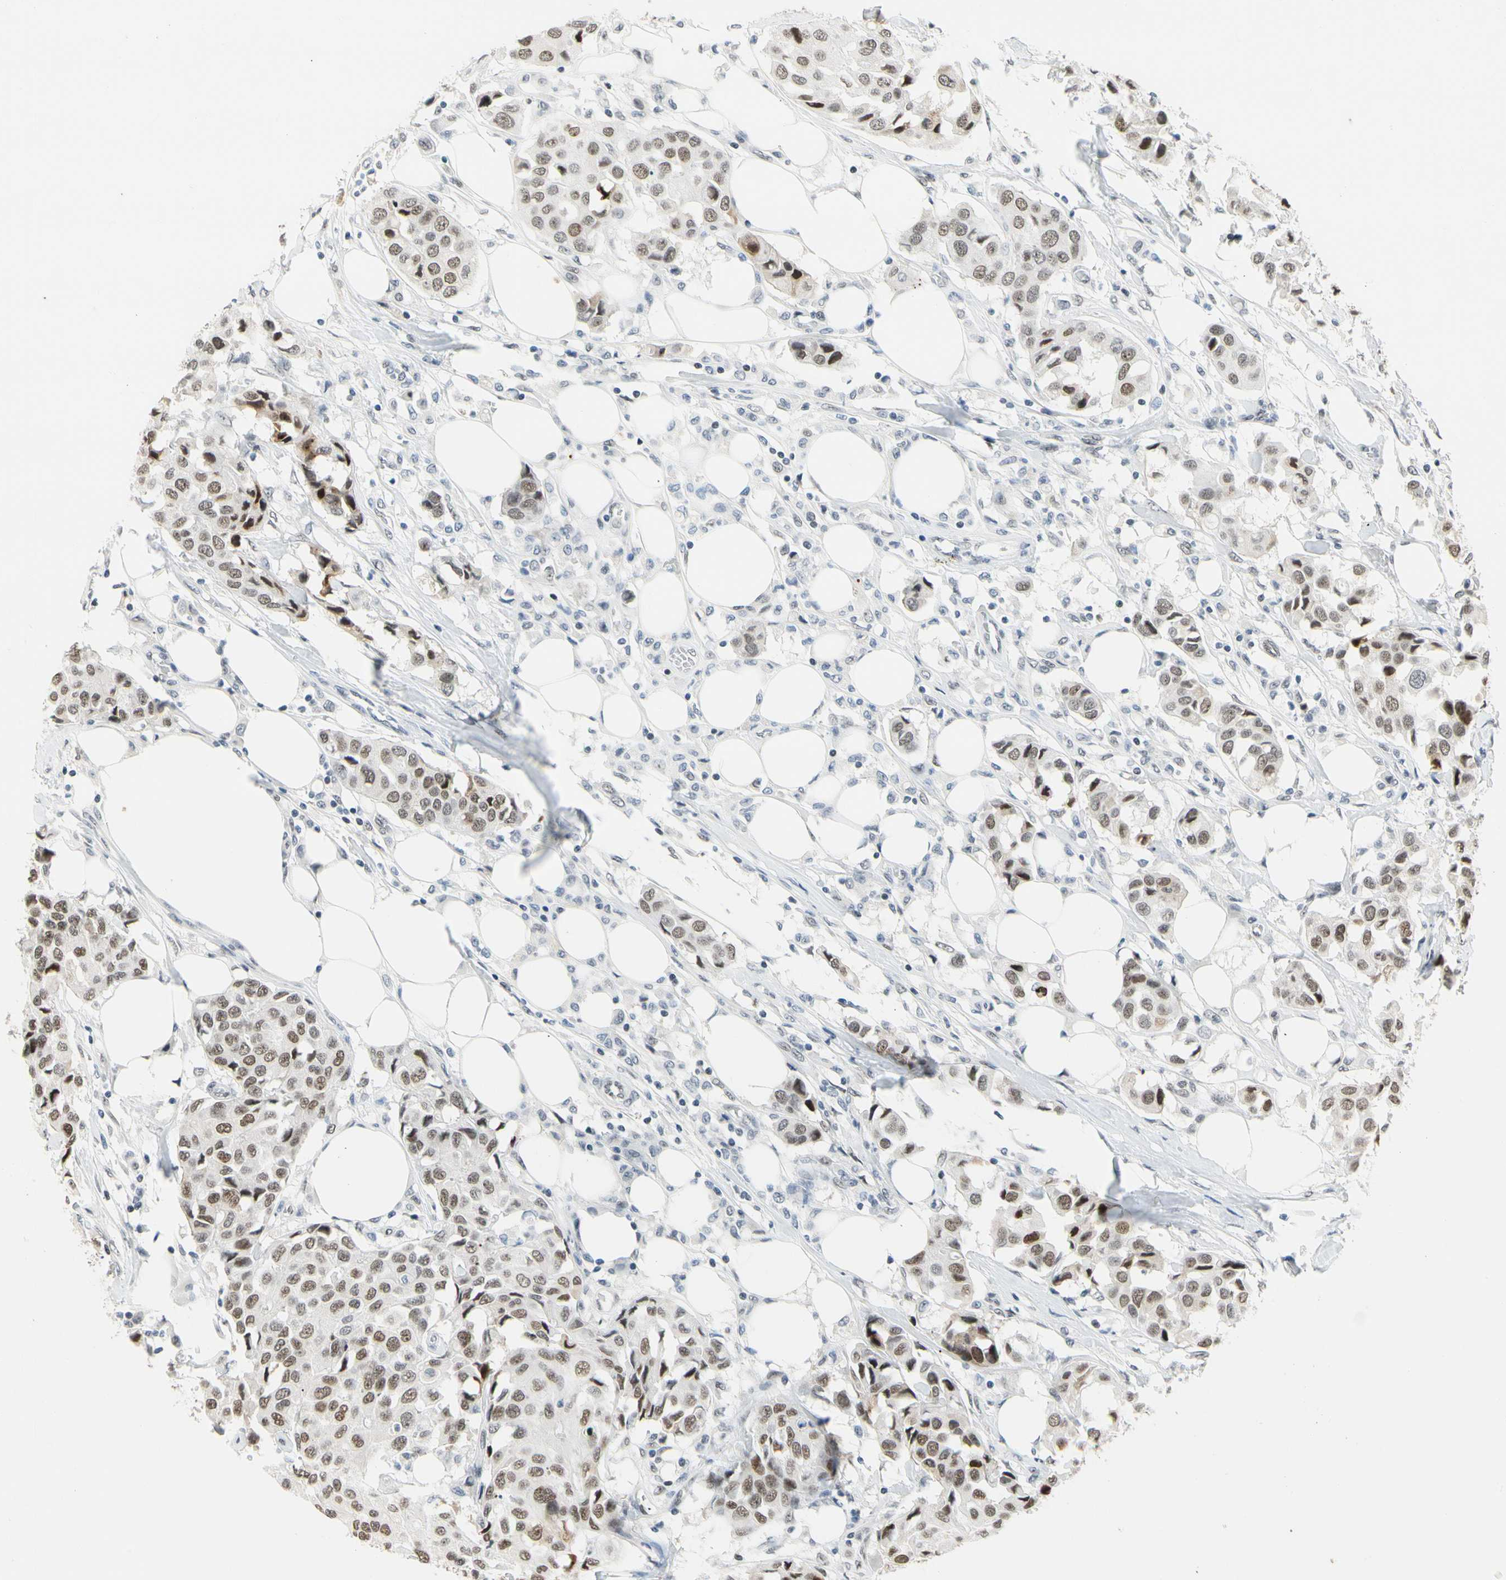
{"staining": {"intensity": "moderate", "quantity": ">75%", "location": "nuclear"}, "tissue": "breast cancer", "cell_type": "Tumor cells", "image_type": "cancer", "snomed": [{"axis": "morphology", "description": "Duct carcinoma"}, {"axis": "topography", "description": "Breast"}], "caption": "Breast cancer (intraductal carcinoma) was stained to show a protein in brown. There is medium levels of moderate nuclear staining in approximately >75% of tumor cells.", "gene": "ZSCAN16", "patient": {"sex": "female", "age": 80}}